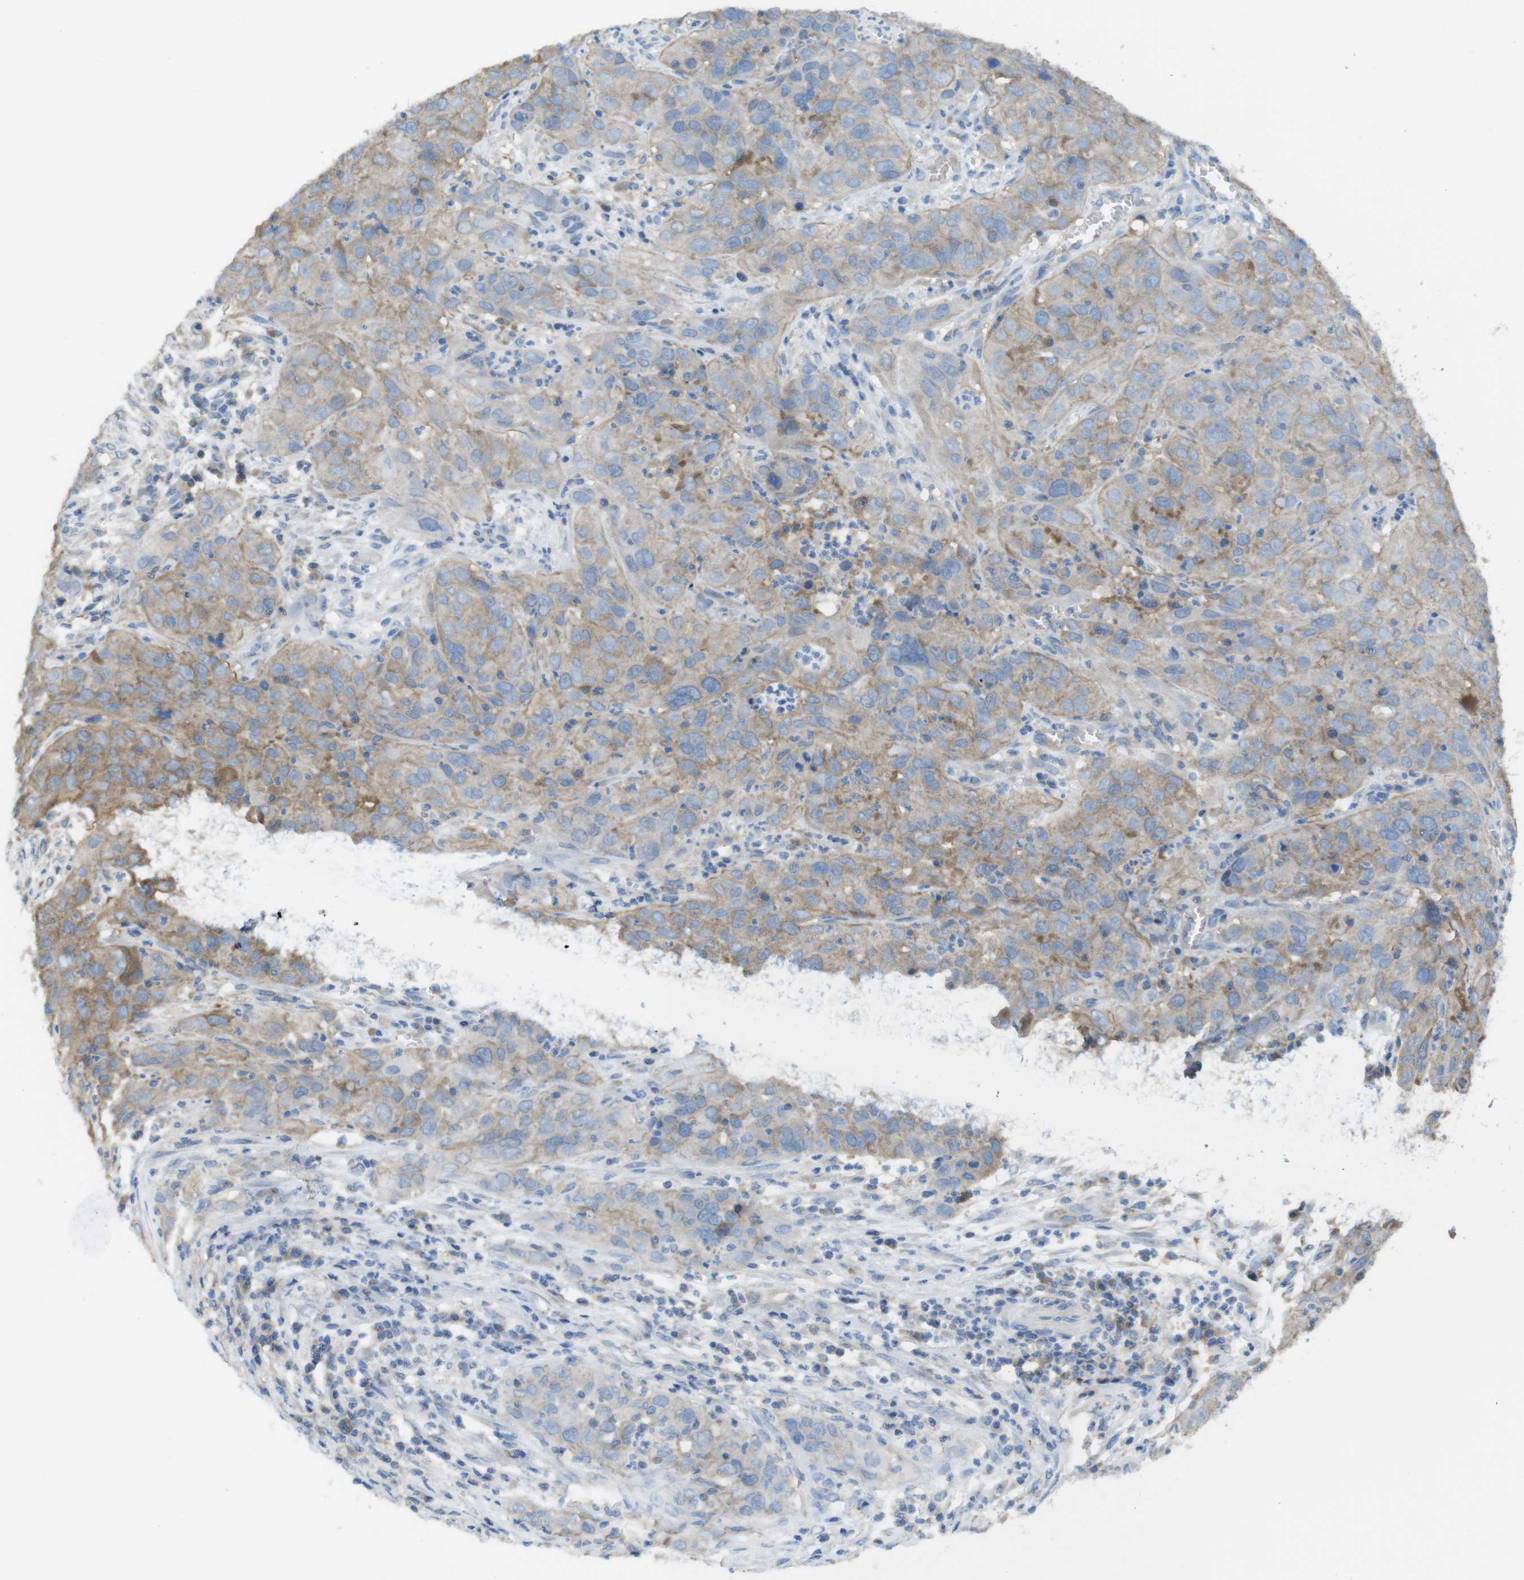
{"staining": {"intensity": "moderate", "quantity": "25%-75%", "location": "cytoplasmic/membranous"}, "tissue": "cervical cancer", "cell_type": "Tumor cells", "image_type": "cancer", "snomed": [{"axis": "morphology", "description": "Squamous cell carcinoma, NOS"}, {"axis": "topography", "description": "Cervix"}], "caption": "IHC image of cervical cancer (squamous cell carcinoma) stained for a protein (brown), which shows medium levels of moderate cytoplasmic/membranous positivity in approximately 25%-75% of tumor cells.", "gene": "MTHFD1", "patient": {"sex": "female", "age": 32}}